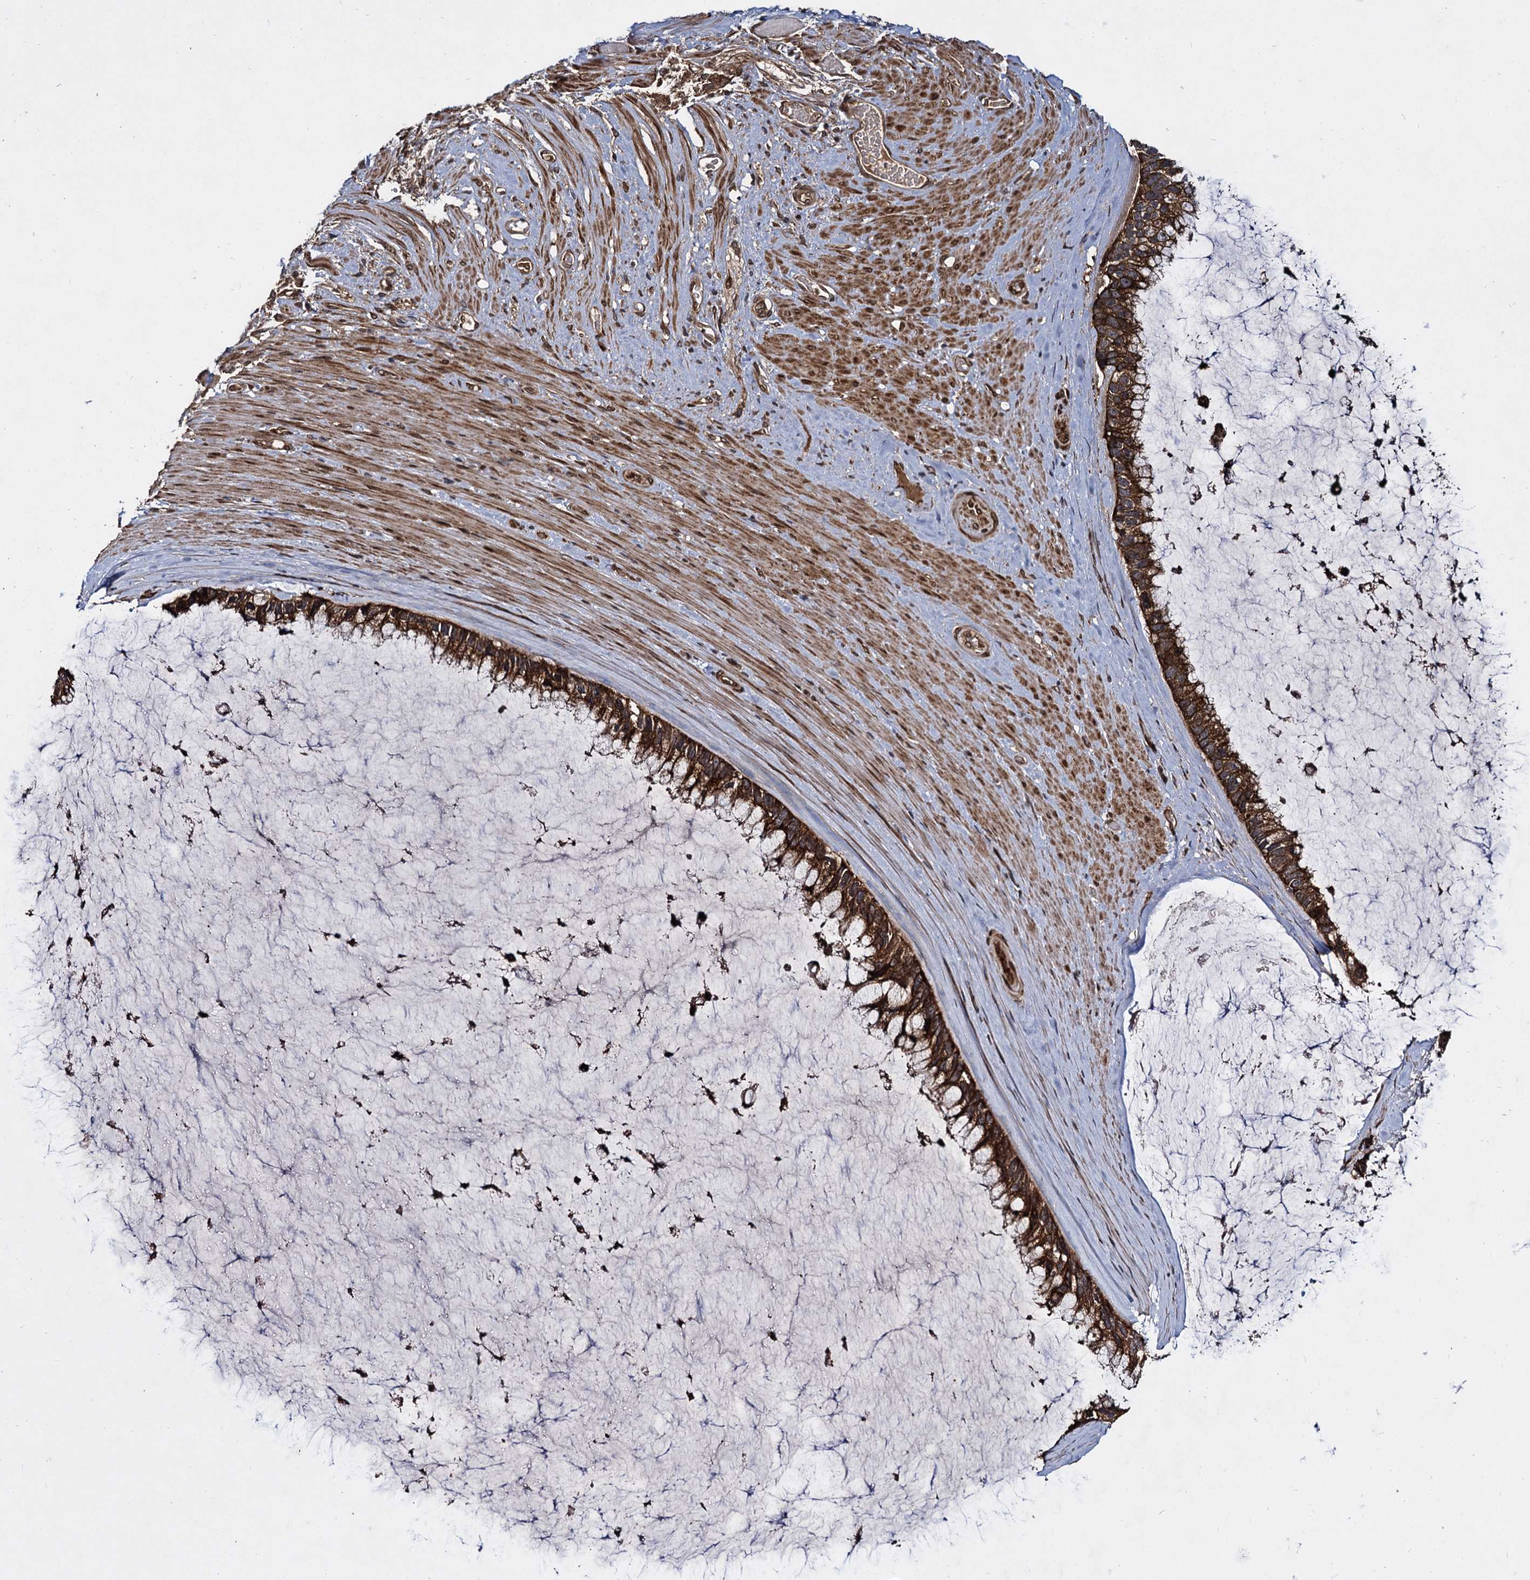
{"staining": {"intensity": "strong", "quantity": ">75%", "location": "cytoplasmic/membranous"}, "tissue": "ovarian cancer", "cell_type": "Tumor cells", "image_type": "cancer", "snomed": [{"axis": "morphology", "description": "Cystadenocarcinoma, mucinous, NOS"}, {"axis": "topography", "description": "Ovary"}], "caption": "A brown stain highlights strong cytoplasmic/membranous staining of a protein in ovarian mucinous cystadenocarcinoma tumor cells. (IHC, brightfield microscopy, high magnification).", "gene": "DCP1B", "patient": {"sex": "female", "age": 39}}